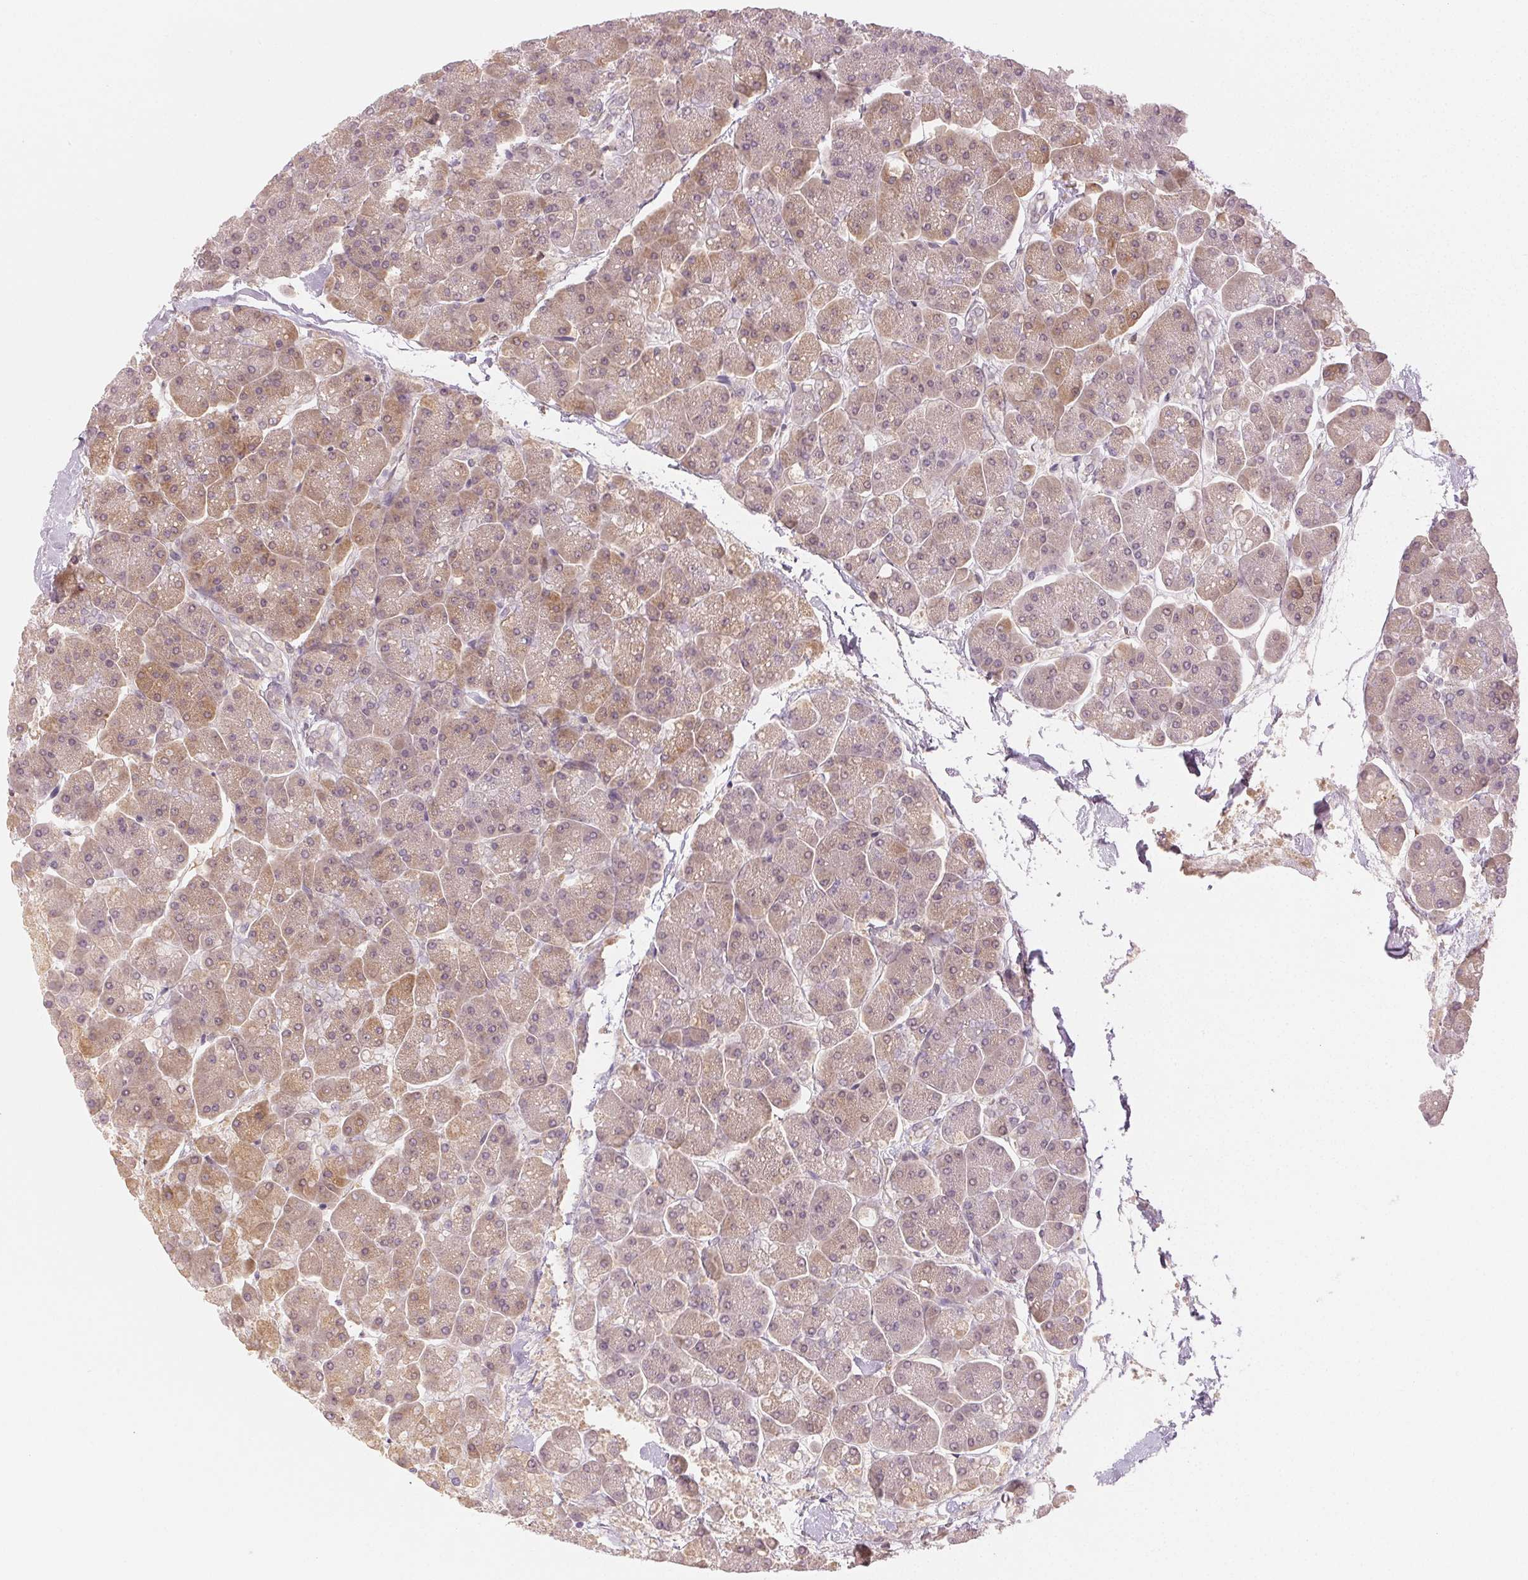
{"staining": {"intensity": "weak", "quantity": "25%-75%", "location": "cytoplasmic/membranous"}, "tissue": "pancreas", "cell_type": "Exocrine glandular cells", "image_type": "normal", "snomed": [{"axis": "morphology", "description": "Normal tissue, NOS"}, {"axis": "topography", "description": "Pancreas"}, {"axis": "topography", "description": "Peripheral nerve tissue"}], "caption": "This is an image of IHC staining of normal pancreas, which shows weak positivity in the cytoplasmic/membranous of exocrine glandular cells.", "gene": "MAP1LC3A", "patient": {"sex": "male", "age": 54}}